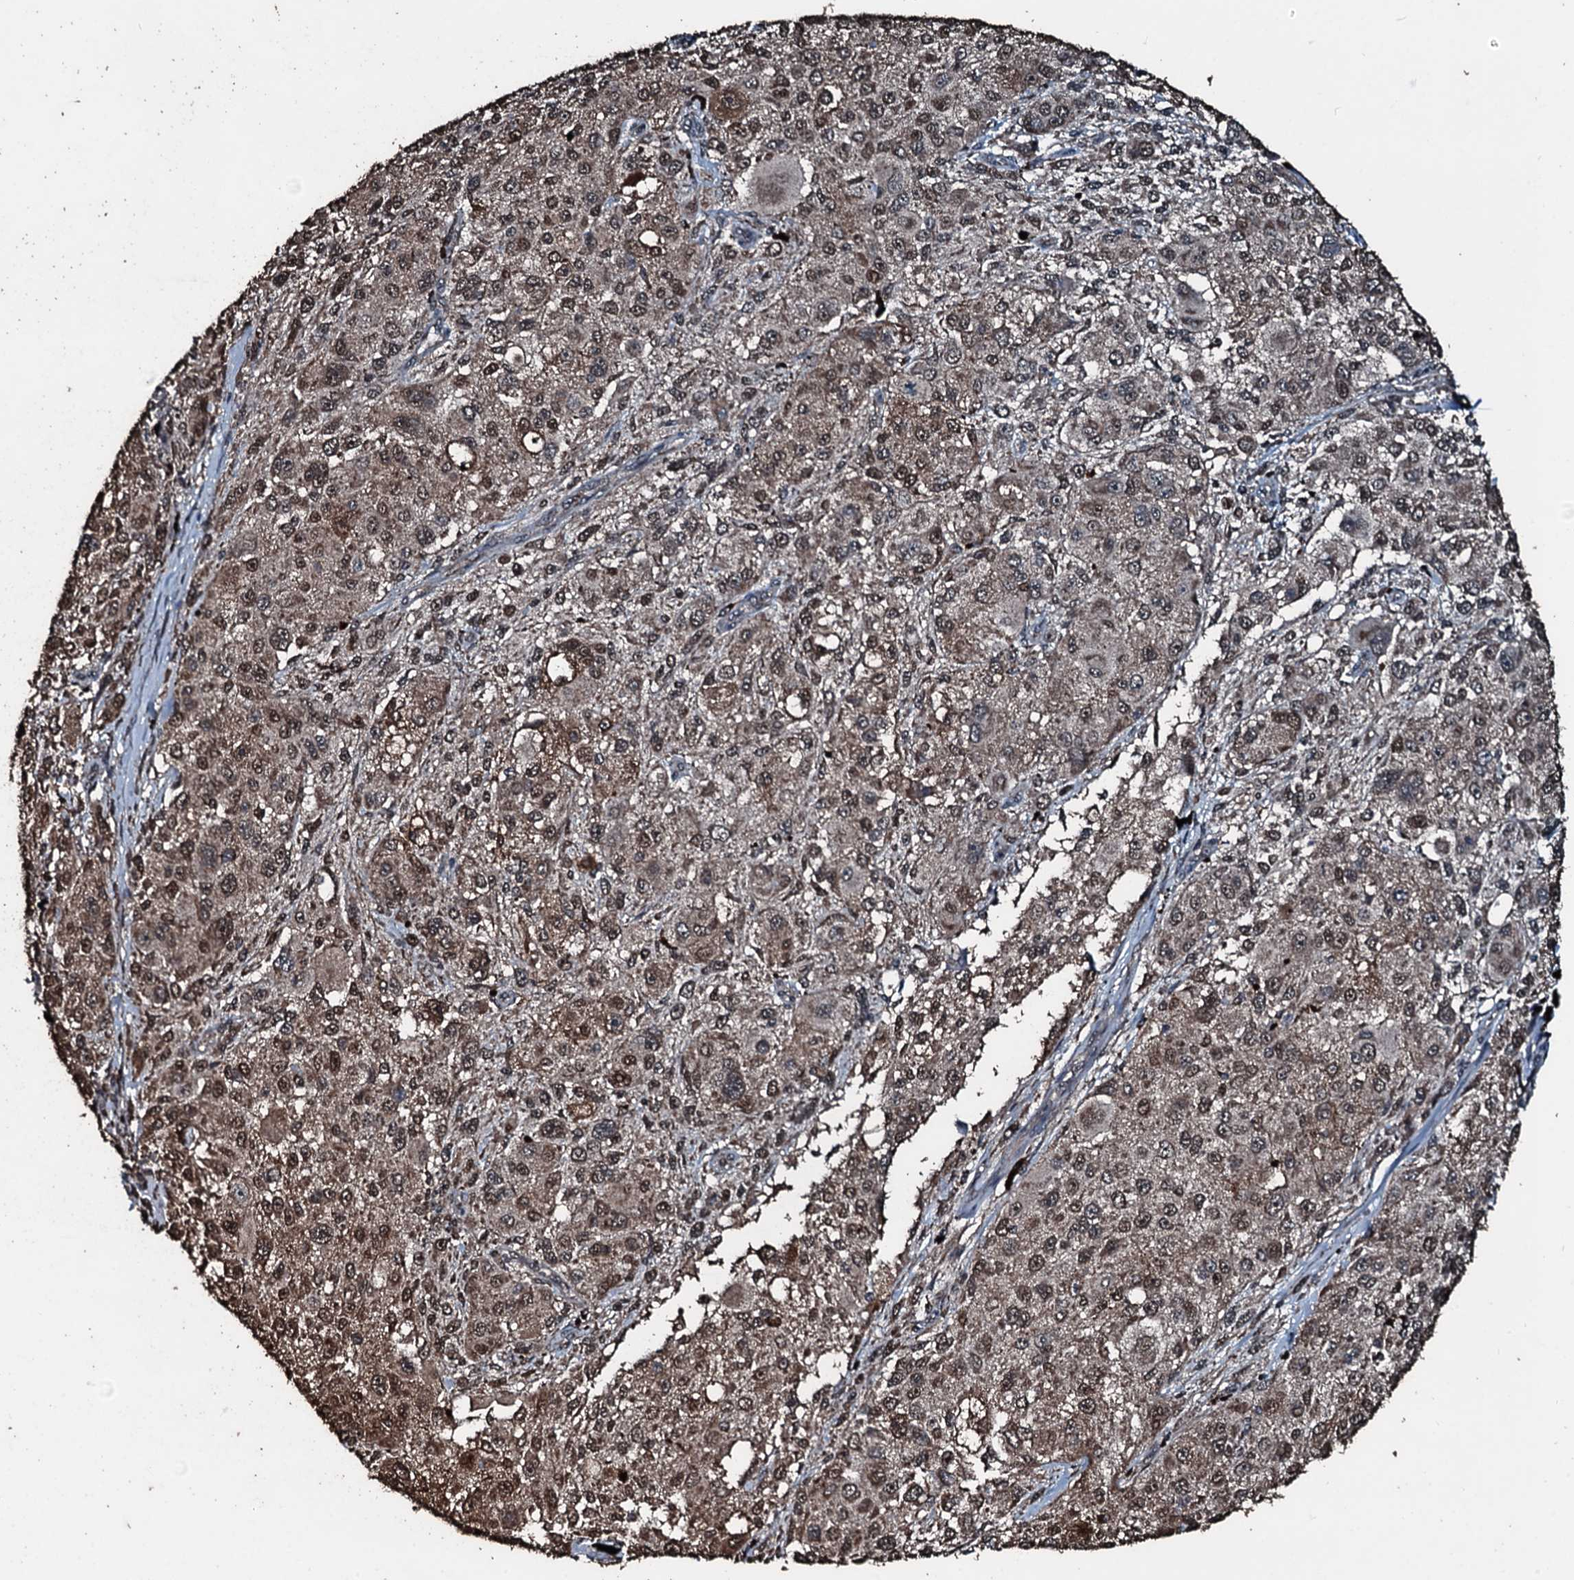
{"staining": {"intensity": "moderate", "quantity": ">75%", "location": "cytoplasmic/membranous,nuclear"}, "tissue": "melanoma", "cell_type": "Tumor cells", "image_type": "cancer", "snomed": [{"axis": "morphology", "description": "Necrosis, NOS"}, {"axis": "morphology", "description": "Malignant melanoma, NOS"}, {"axis": "topography", "description": "Skin"}], "caption": "Melanoma stained for a protein reveals moderate cytoplasmic/membranous and nuclear positivity in tumor cells. The protein is stained brown, and the nuclei are stained in blue (DAB (3,3'-diaminobenzidine) IHC with brightfield microscopy, high magnification).", "gene": "FAAP24", "patient": {"sex": "female", "age": 87}}